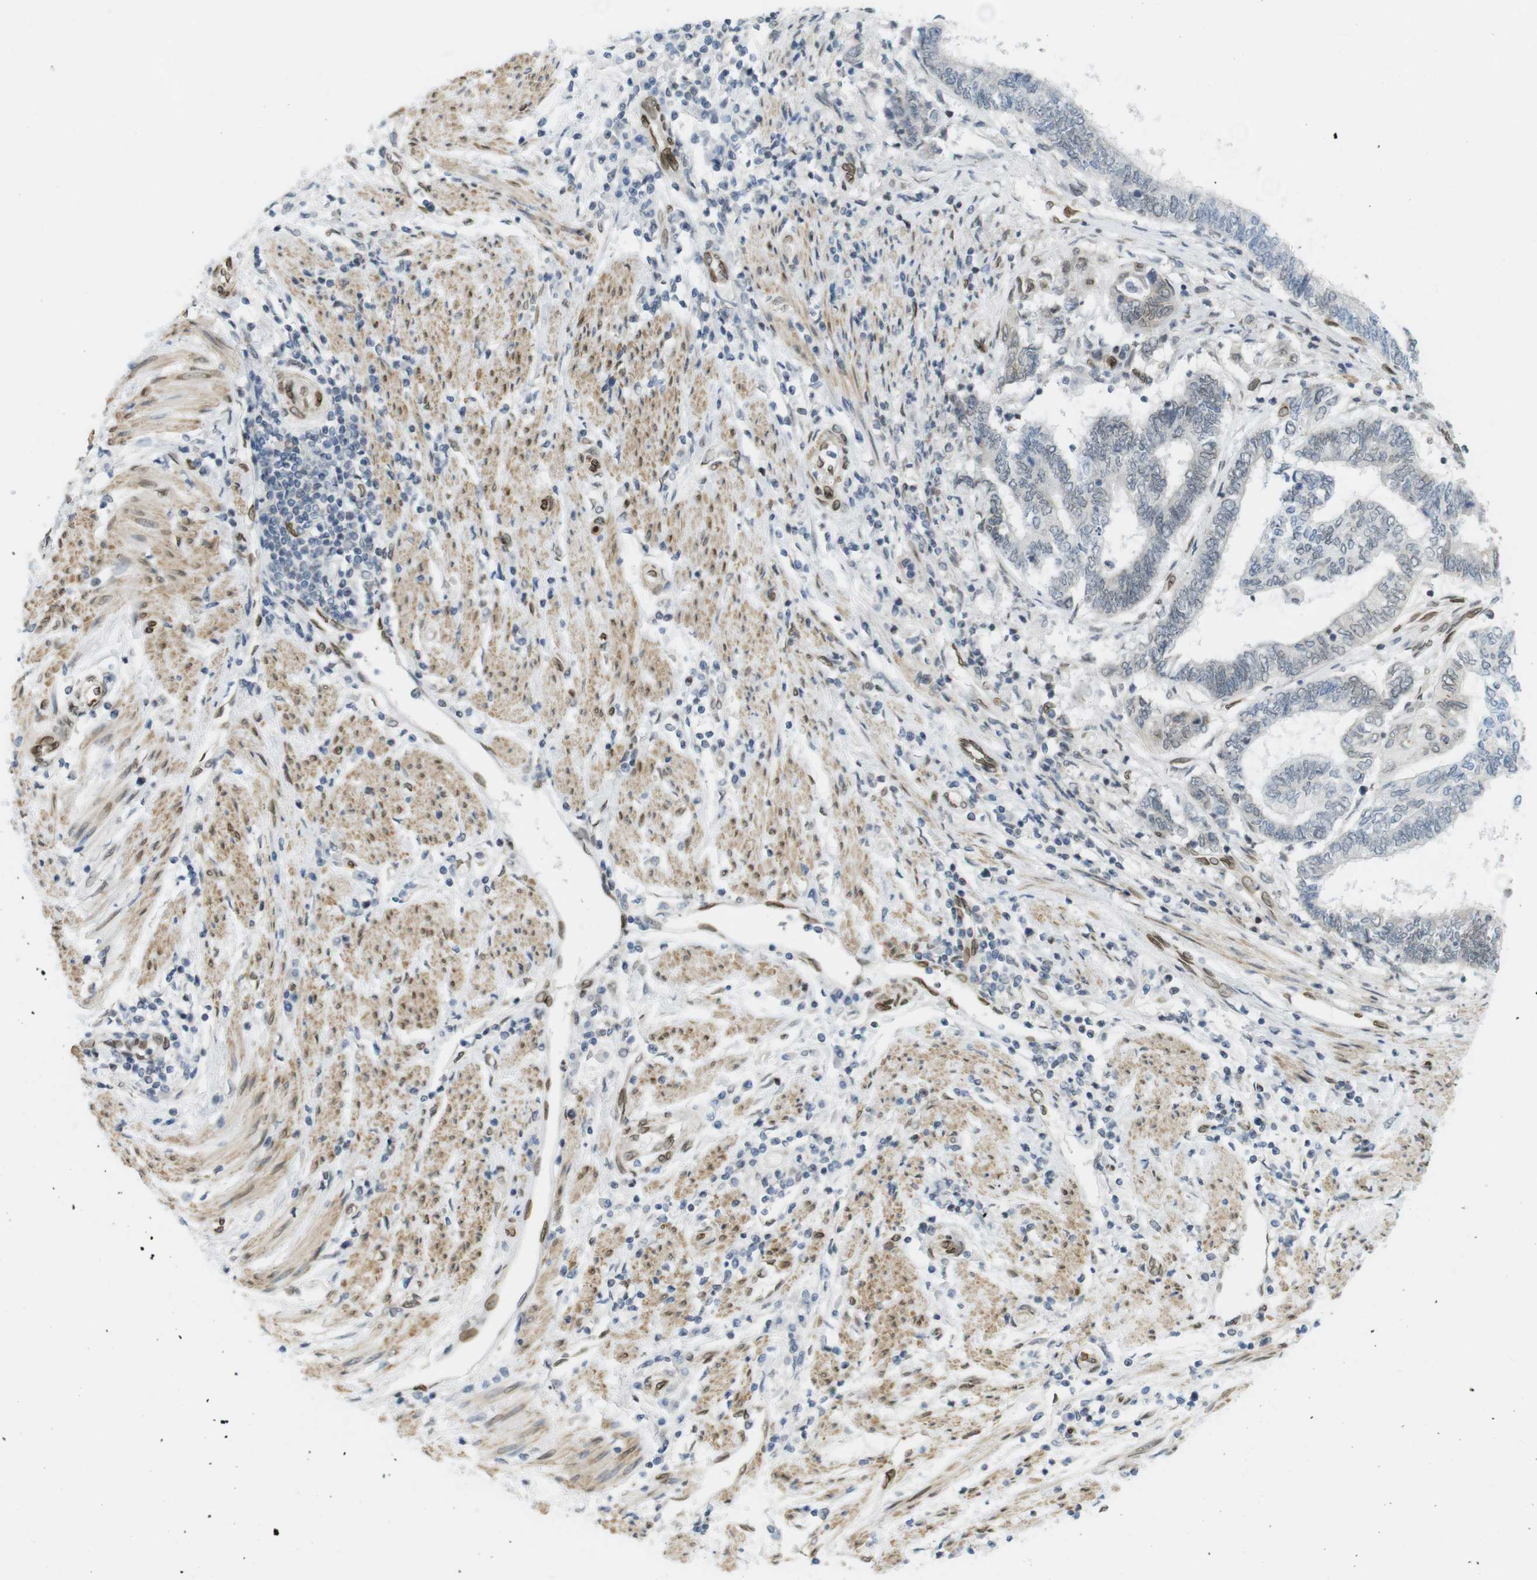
{"staining": {"intensity": "moderate", "quantity": "<25%", "location": "cytoplasmic/membranous,nuclear"}, "tissue": "endometrial cancer", "cell_type": "Tumor cells", "image_type": "cancer", "snomed": [{"axis": "morphology", "description": "Adenocarcinoma, NOS"}, {"axis": "topography", "description": "Uterus"}, {"axis": "topography", "description": "Endometrium"}], "caption": "About <25% of tumor cells in human adenocarcinoma (endometrial) demonstrate moderate cytoplasmic/membranous and nuclear protein expression as visualized by brown immunohistochemical staining.", "gene": "ARL6IP6", "patient": {"sex": "female", "age": 70}}